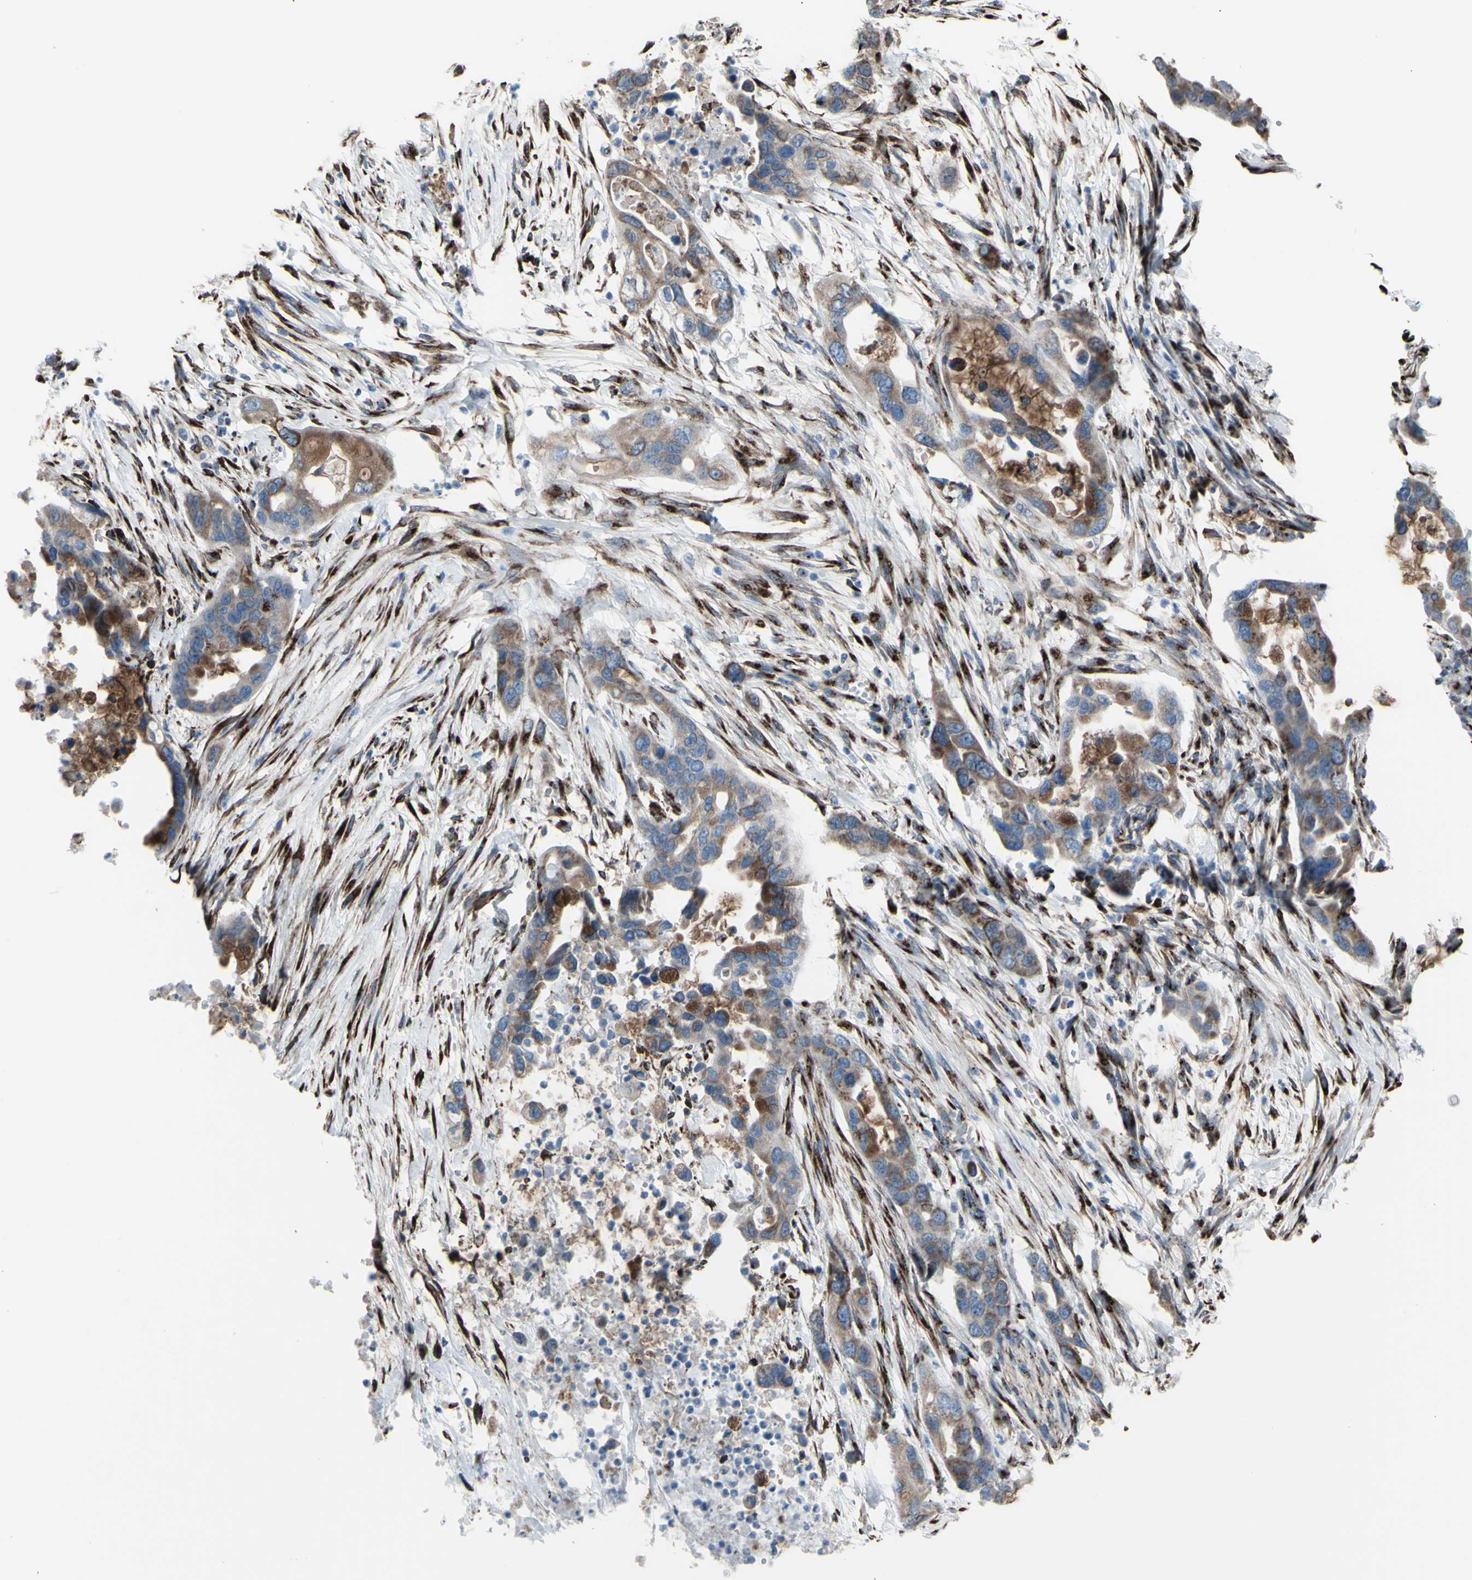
{"staining": {"intensity": "moderate", "quantity": ">75%", "location": "cytoplasmic/membranous"}, "tissue": "pancreatic cancer", "cell_type": "Tumor cells", "image_type": "cancer", "snomed": [{"axis": "morphology", "description": "Adenocarcinoma, NOS"}, {"axis": "topography", "description": "Pancreas"}], "caption": "Pancreatic cancer stained with immunohistochemistry exhibits moderate cytoplasmic/membranous positivity in approximately >75% of tumor cells. Nuclei are stained in blue.", "gene": "GLG1", "patient": {"sex": "female", "age": 71}}